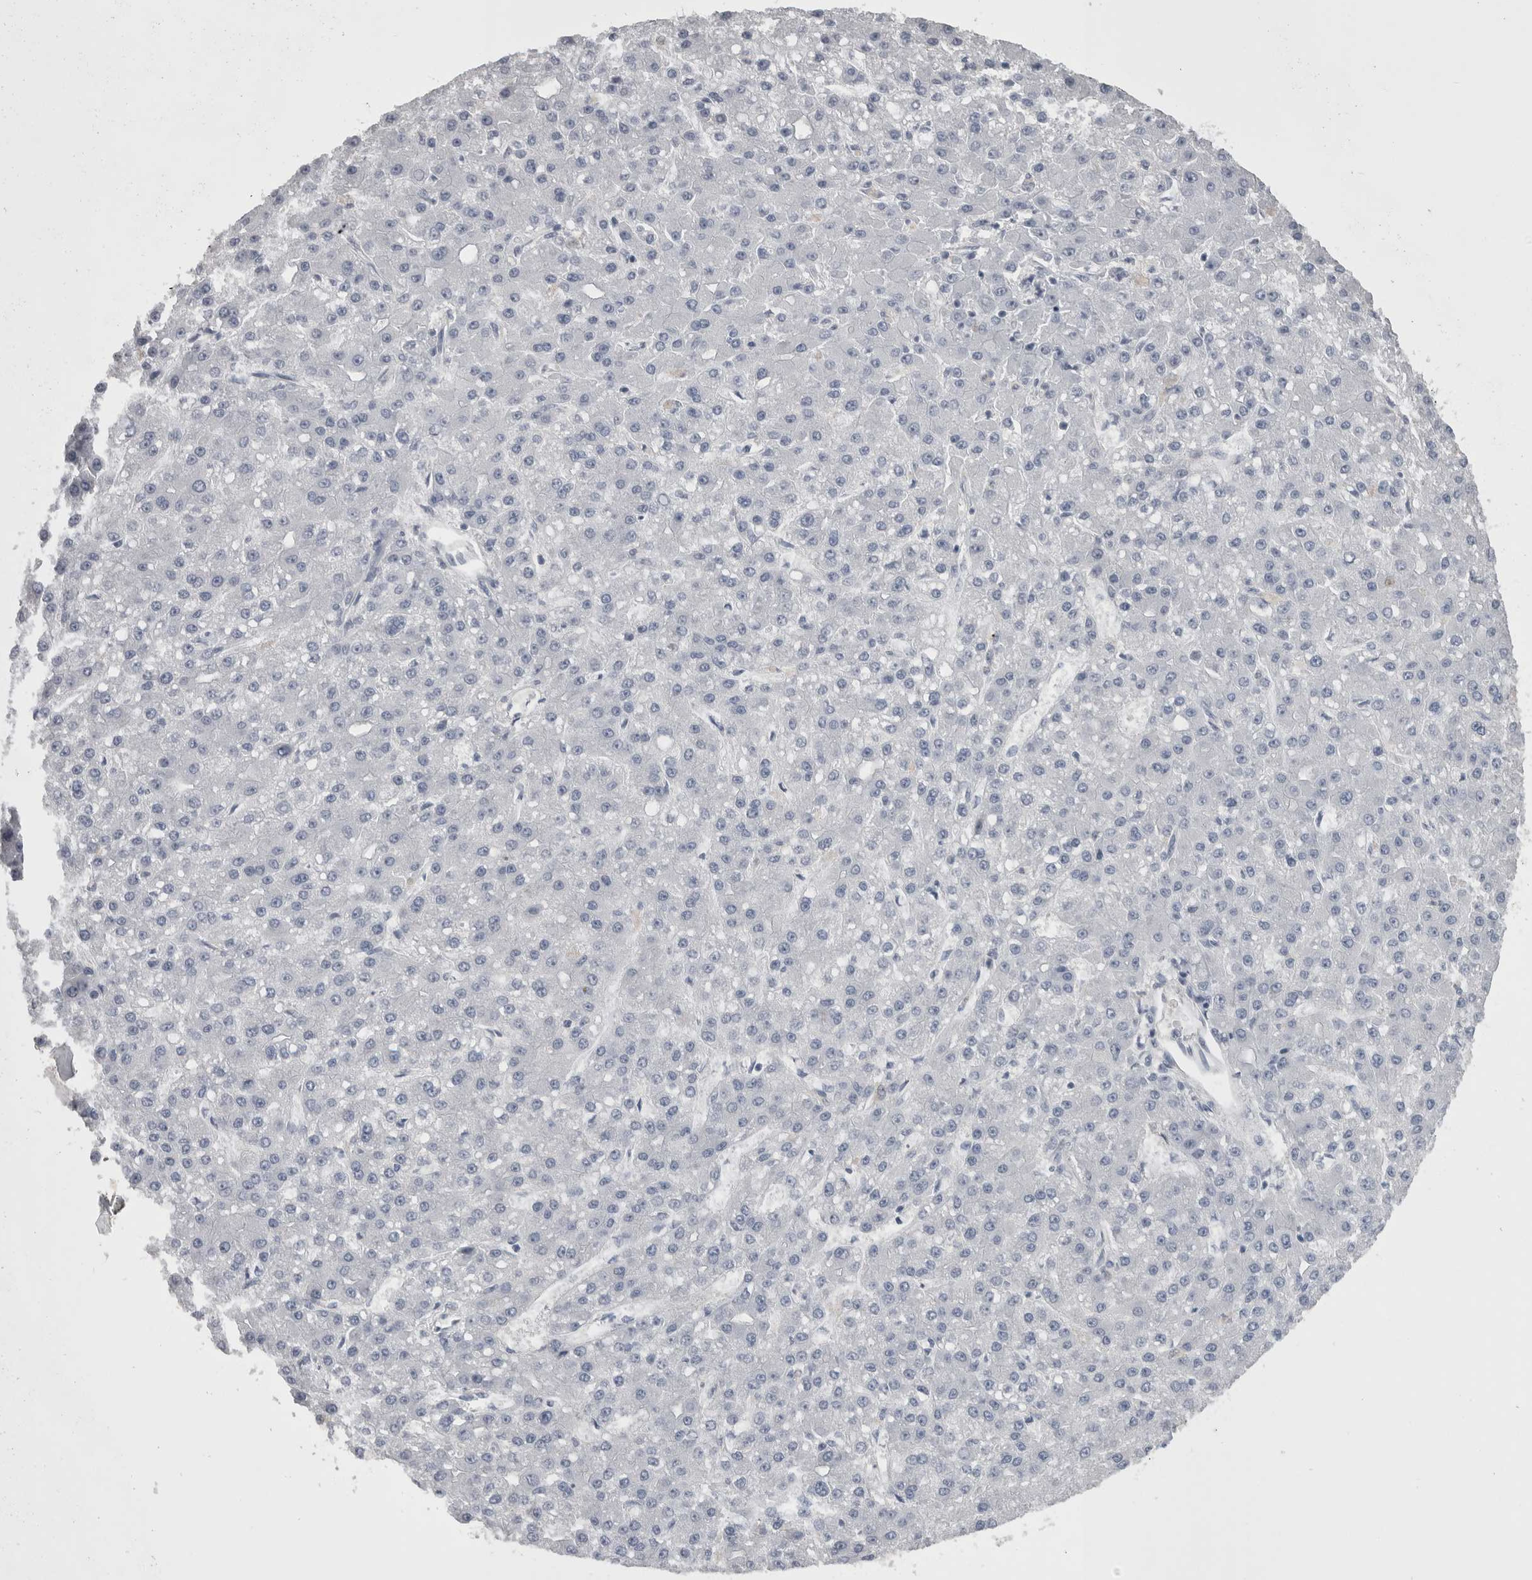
{"staining": {"intensity": "negative", "quantity": "none", "location": "none"}, "tissue": "liver cancer", "cell_type": "Tumor cells", "image_type": "cancer", "snomed": [{"axis": "morphology", "description": "Carcinoma, Hepatocellular, NOS"}, {"axis": "topography", "description": "Liver"}], "caption": "Photomicrograph shows no protein staining in tumor cells of liver hepatocellular carcinoma tissue.", "gene": "CAMK2D", "patient": {"sex": "male", "age": 67}}